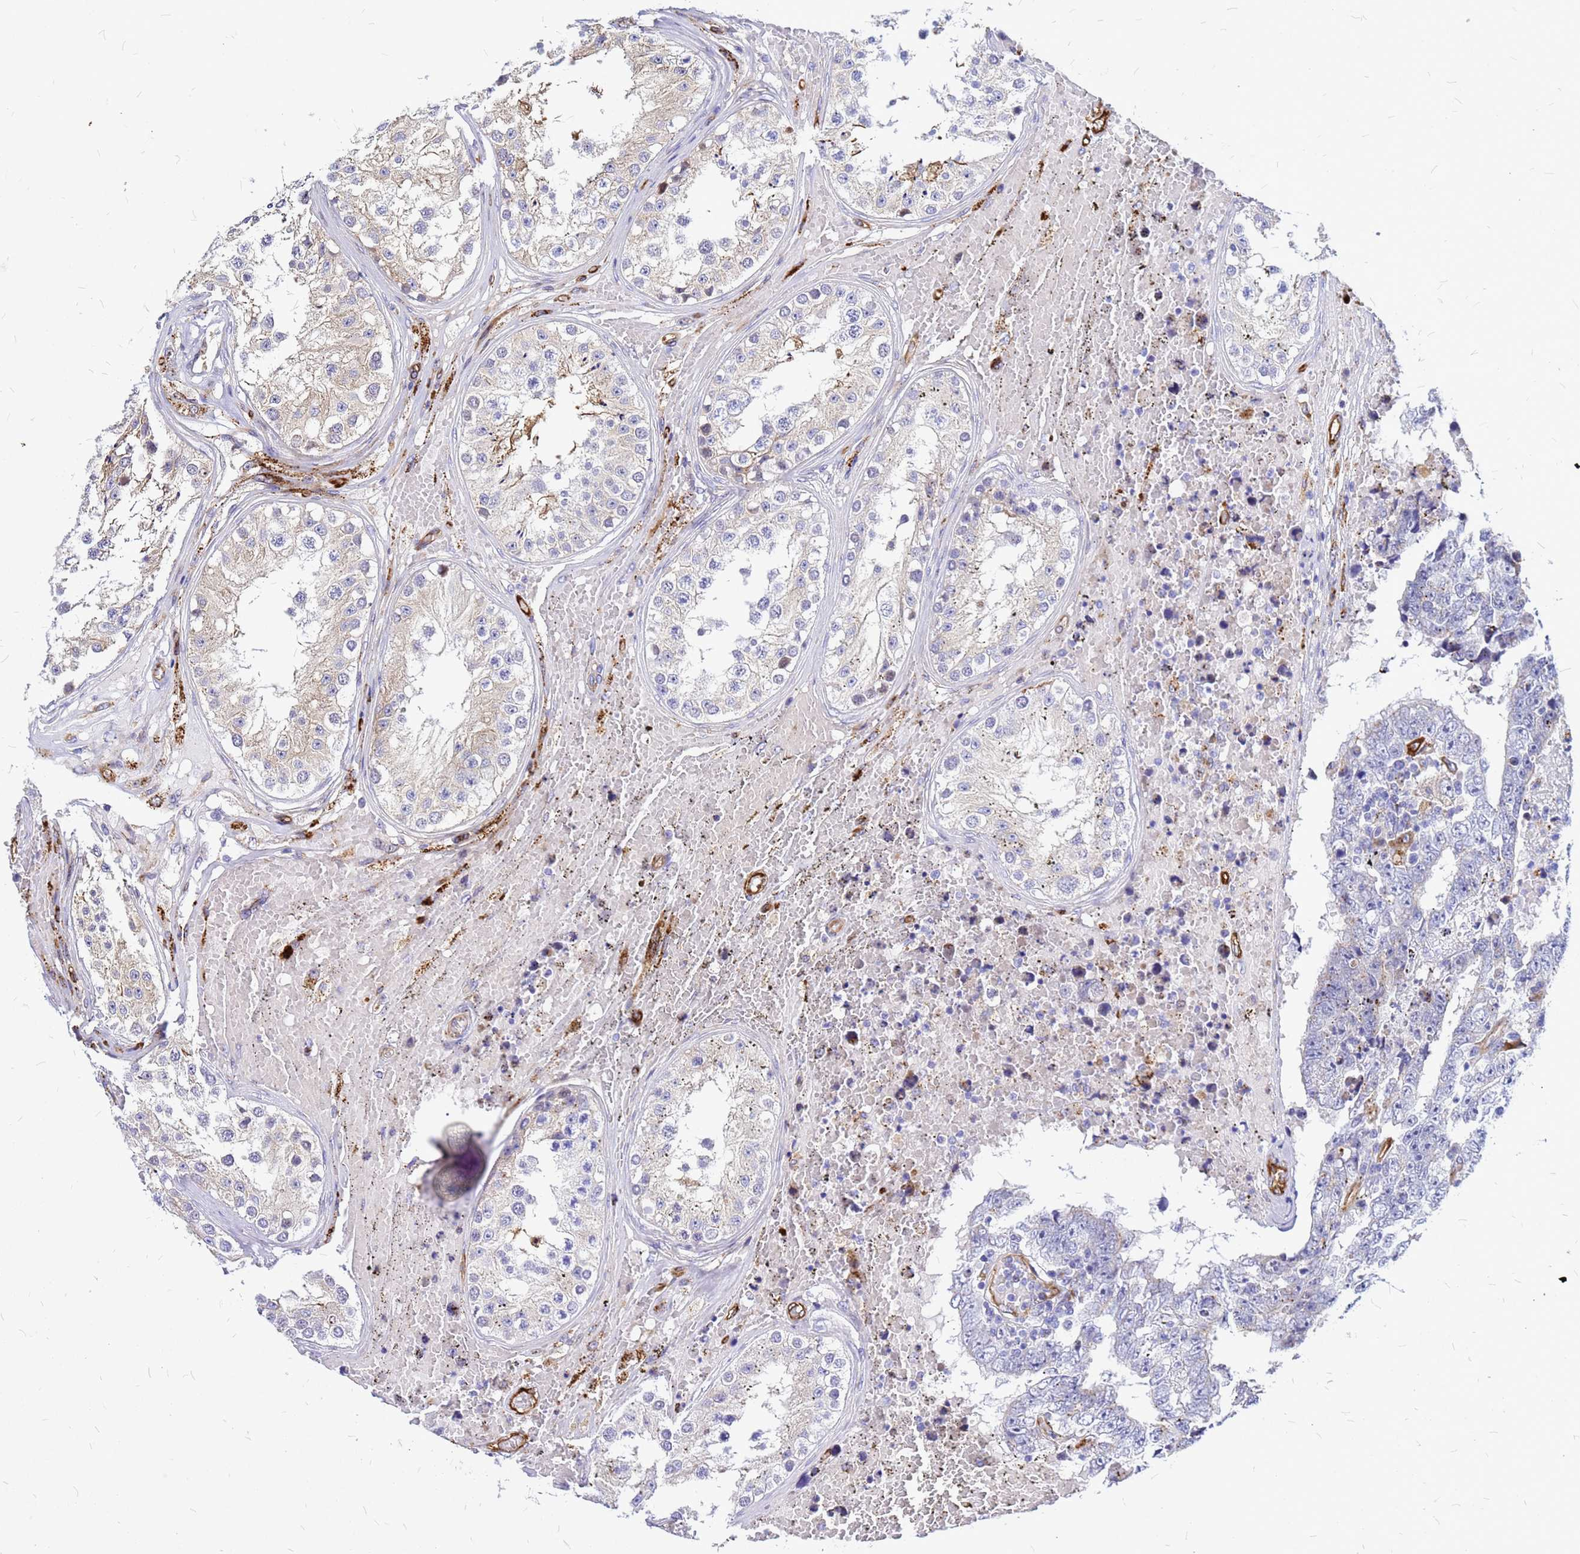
{"staining": {"intensity": "moderate", "quantity": "<25%", "location": "cytoplasmic/membranous"}, "tissue": "testis cancer", "cell_type": "Tumor cells", "image_type": "cancer", "snomed": [{"axis": "morphology", "description": "Carcinoma, Embryonal, NOS"}, {"axis": "topography", "description": "Testis"}], "caption": "The photomicrograph reveals a brown stain indicating the presence of a protein in the cytoplasmic/membranous of tumor cells in testis embryonal carcinoma. (Brightfield microscopy of DAB IHC at high magnification).", "gene": "NOSTRIN", "patient": {"sex": "male", "age": 25}}